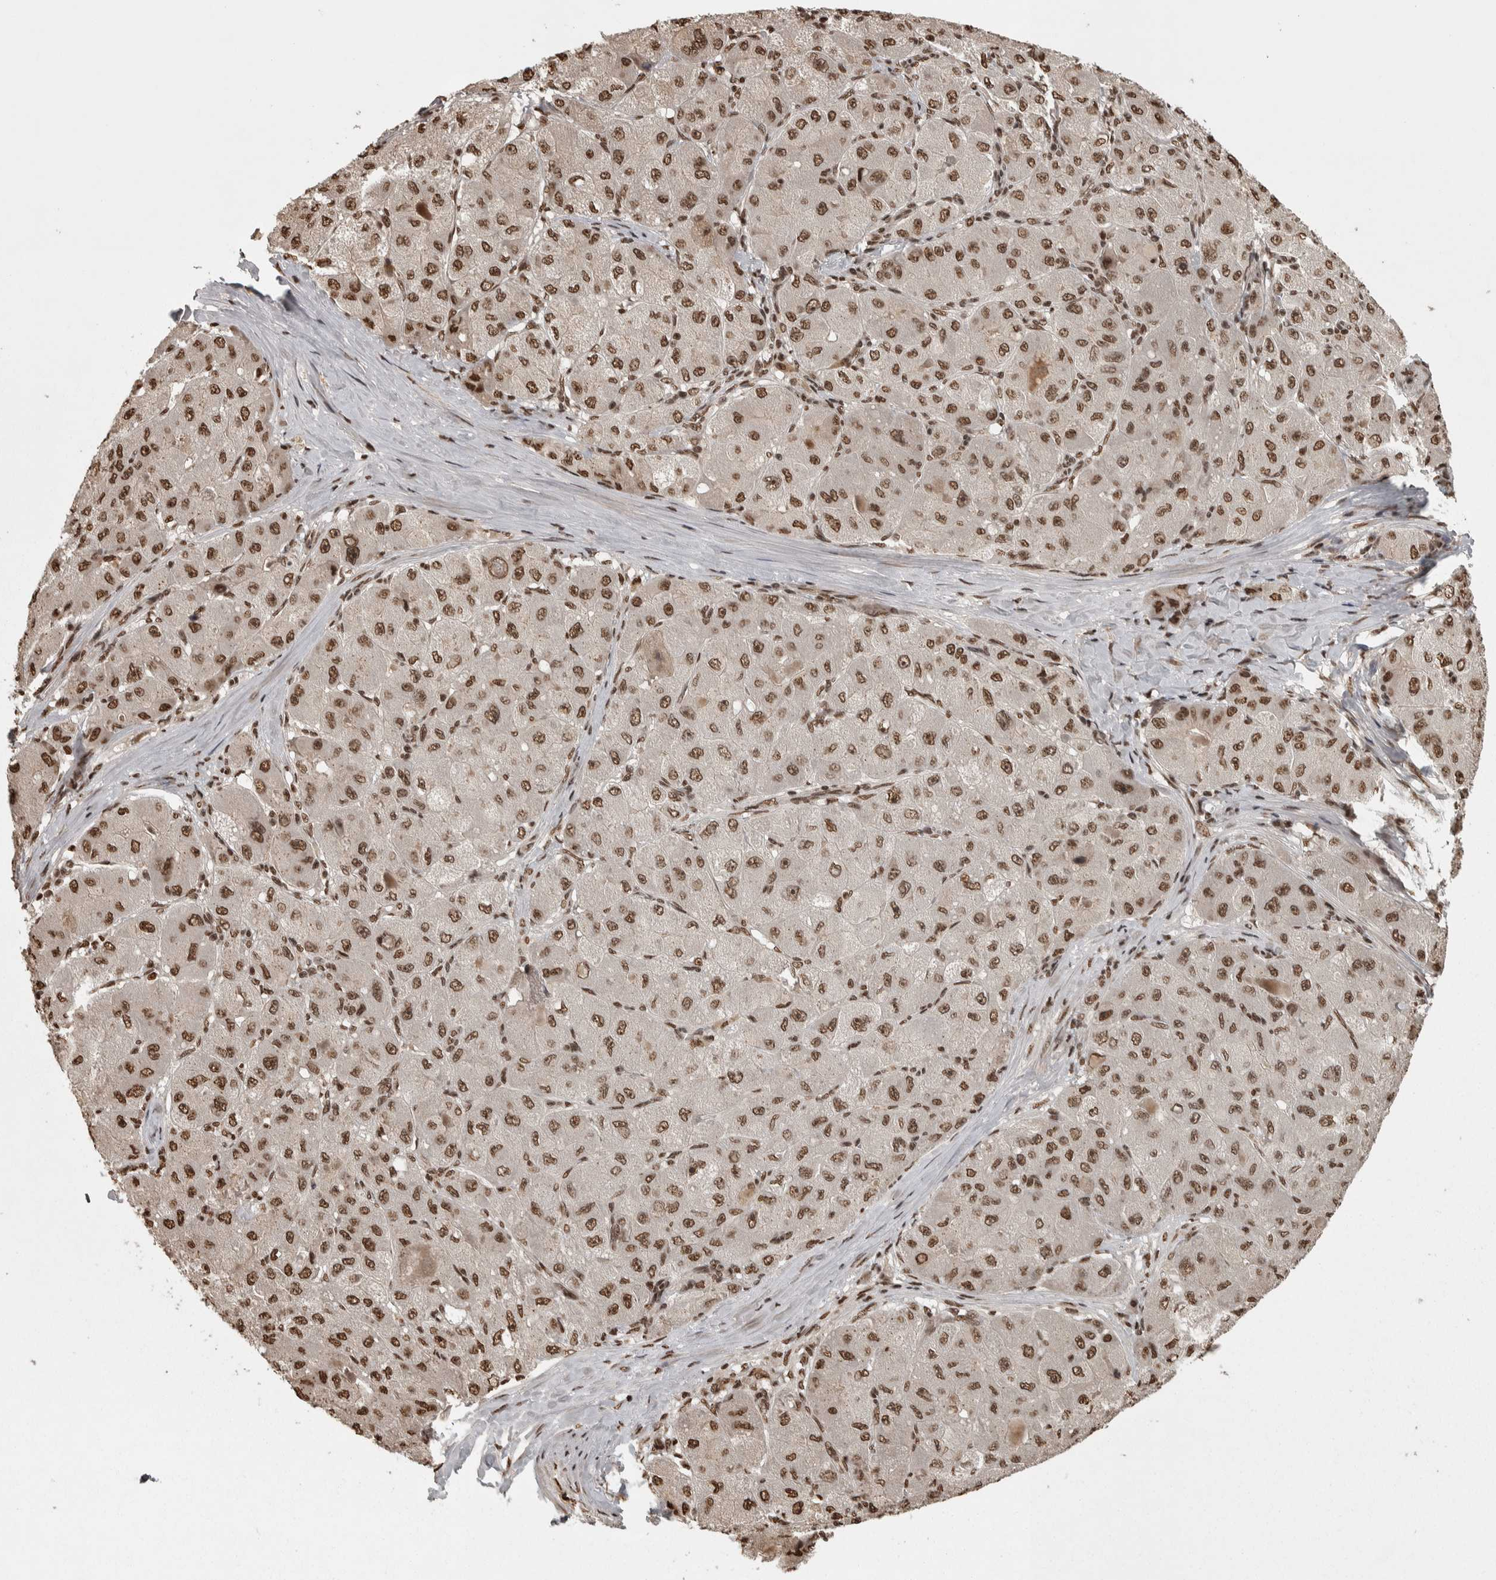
{"staining": {"intensity": "strong", "quantity": ">75%", "location": "nuclear"}, "tissue": "liver cancer", "cell_type": "Tumor cells", "image_type": "cancer", "snomed": [{"axis": "morphology", "description": "Carcinoma, Hepatocellular, NOS"}, {"axis": "topography", "description": "Liver"}], "caption": "Human liver cancer stained with a protein marker exhibits strong staining in tumor cells.", "gene": "ZFHX4", "patient": {"sex": "male", "age": 80}}